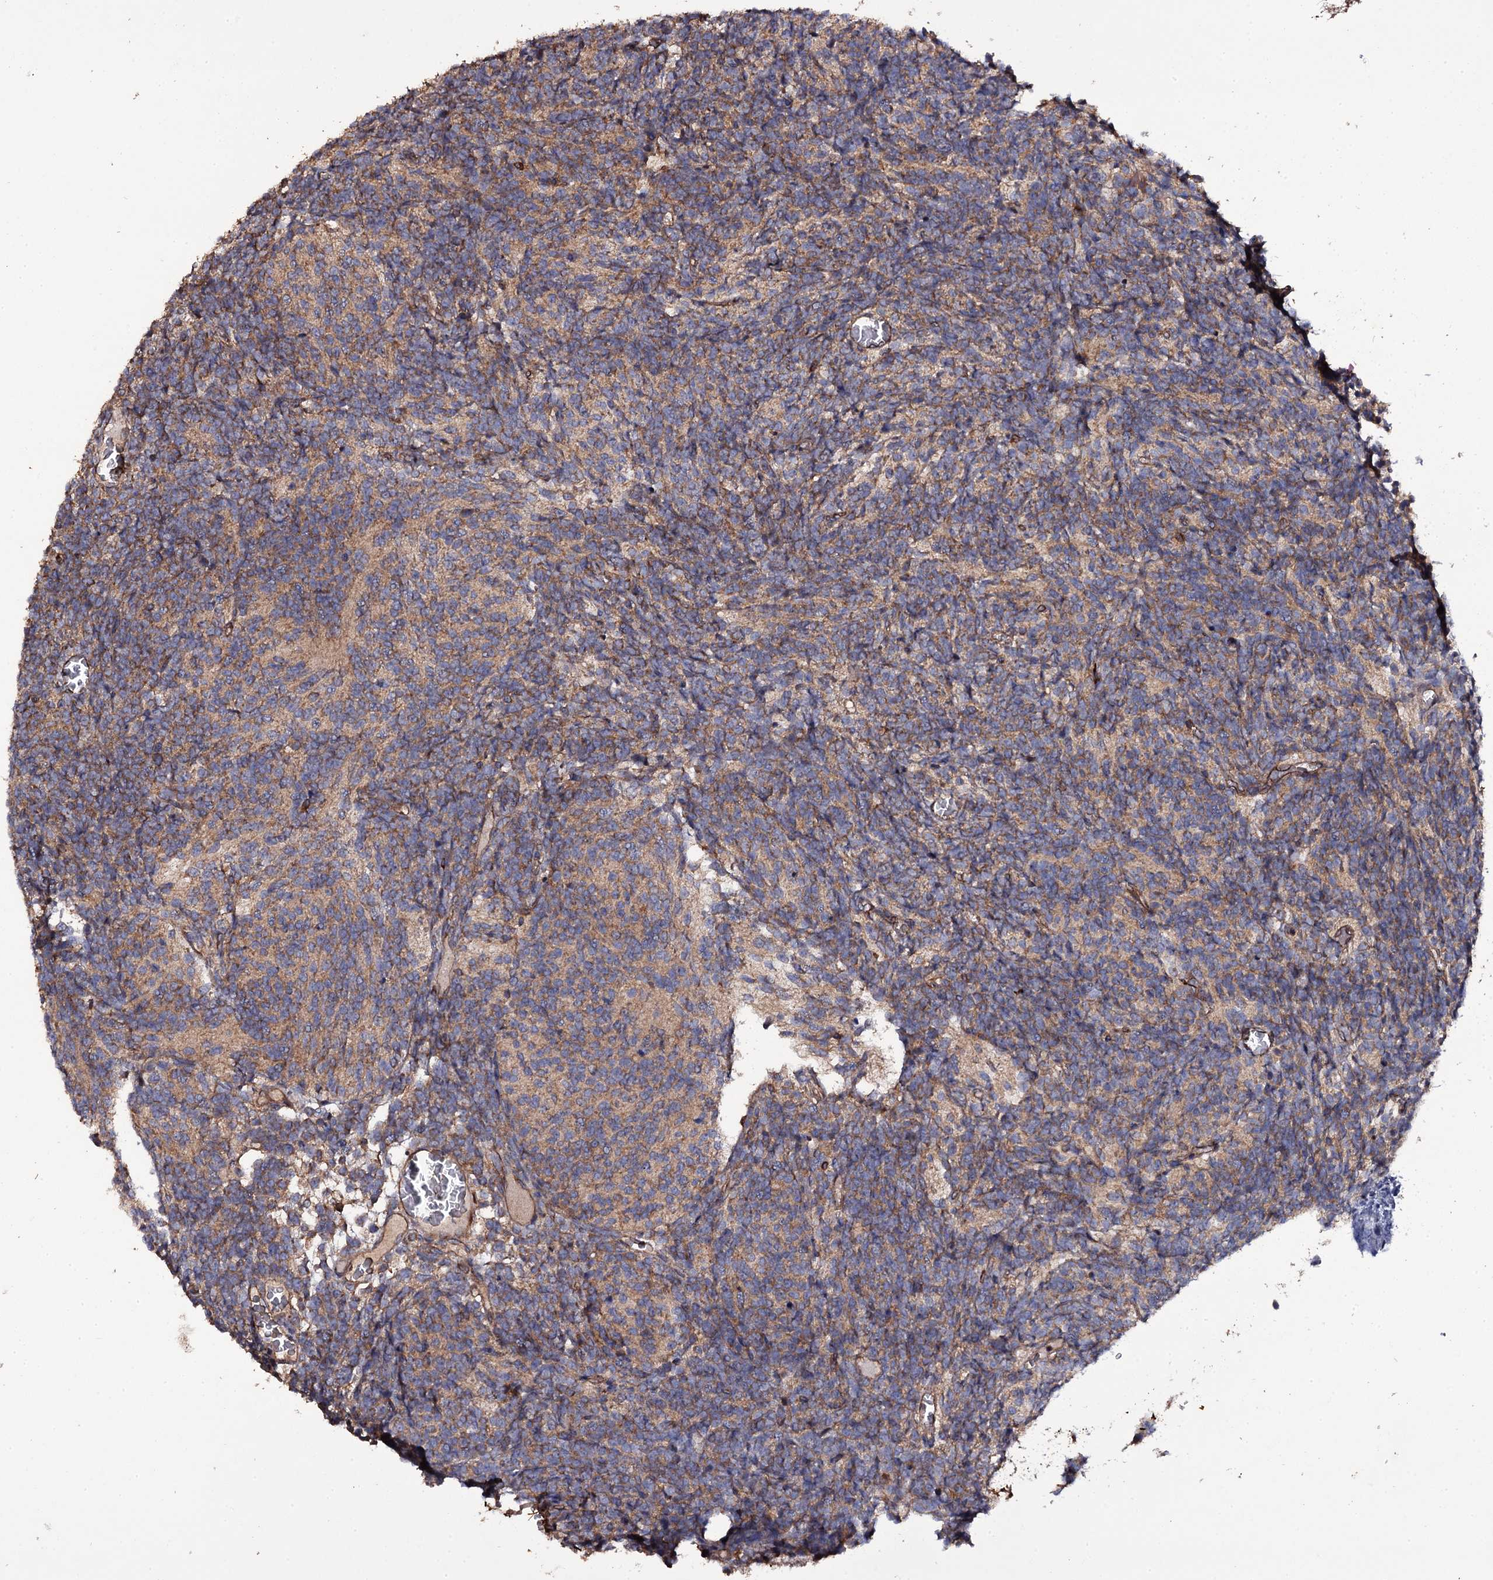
{"staining": {"intensity": "moderate", "quantity": ">75%", "location": "cytoplasmic/membranous"}, "tissue": "glioma", "cell_type": "Tumor cells", "image_type": "cancer", "snomed": [{"axis": "morphology", "description": "Glioma, malignant, Low grade"}, {"axis": "topography", "description": "Brain"}], "caption": "The photomicrograph reveals staining of glioma, revealing moderate cytoplasmic/membranous protein staining (brown color) within tumor cells.", "gene": "TTC23", "patient": {"sex": "female", "age": 1}}